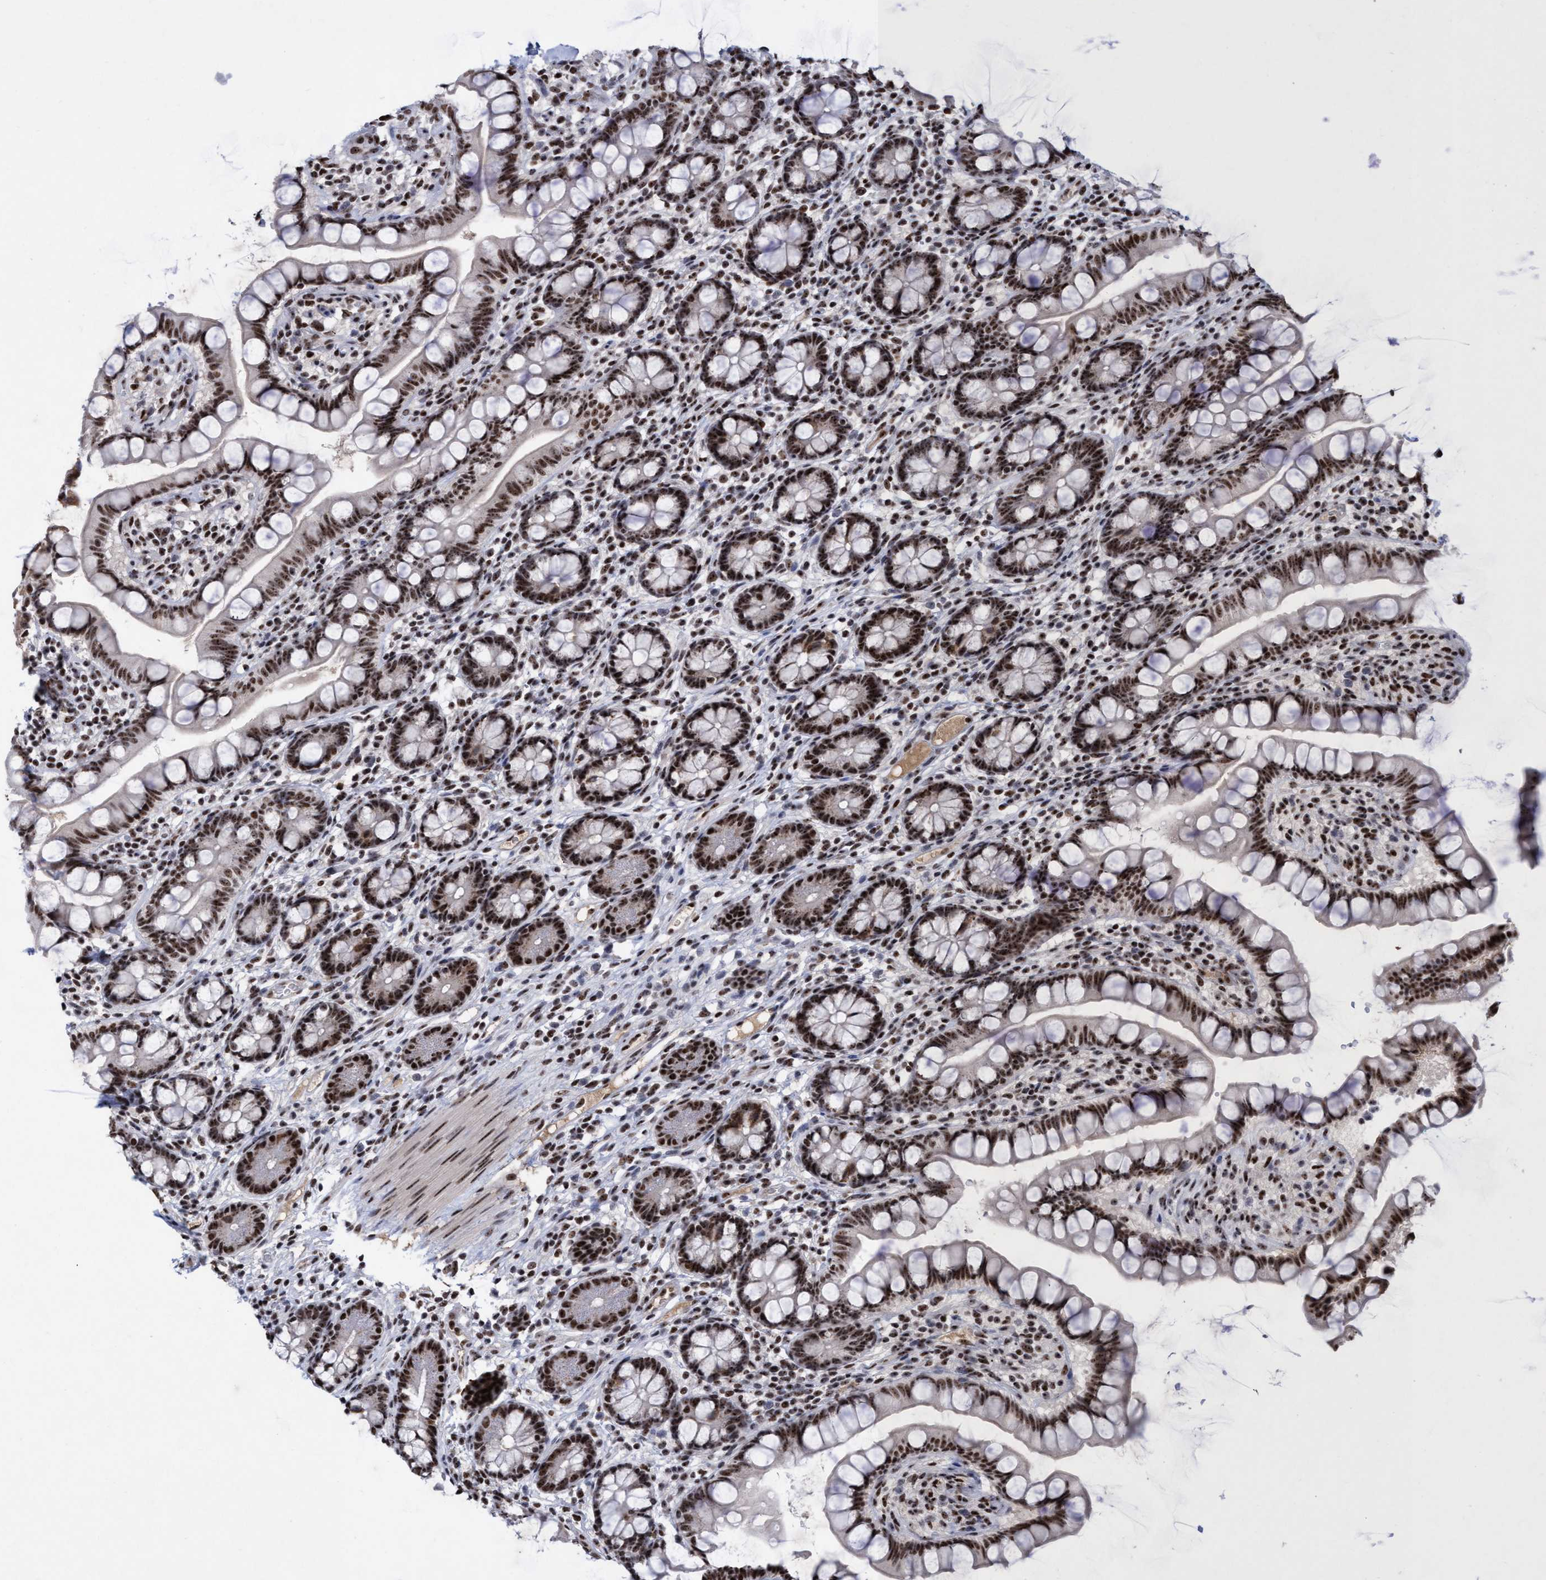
{"staining": {"intensity": "strong", "quantity": ">75%", "location": "nuclear"}, "tissue": "small intestine", "cell_type": "Glandular cells", "image_type": "normal", "snomed": [{"axis": "morphology", "description": "Normal tissue, NOS"}, {"axis": "topography", "description": "Small intestine"}], "caption": "Immunohistochemical staining of benign small intestine displays >75% levels of strong nuclear protein expression in about >75% of glandular cells. (DAB = brown stain, brightfield microscopy at high magnification).", "gene": "EFCAB10", "patient": {"sex": "female", "age": 84}}